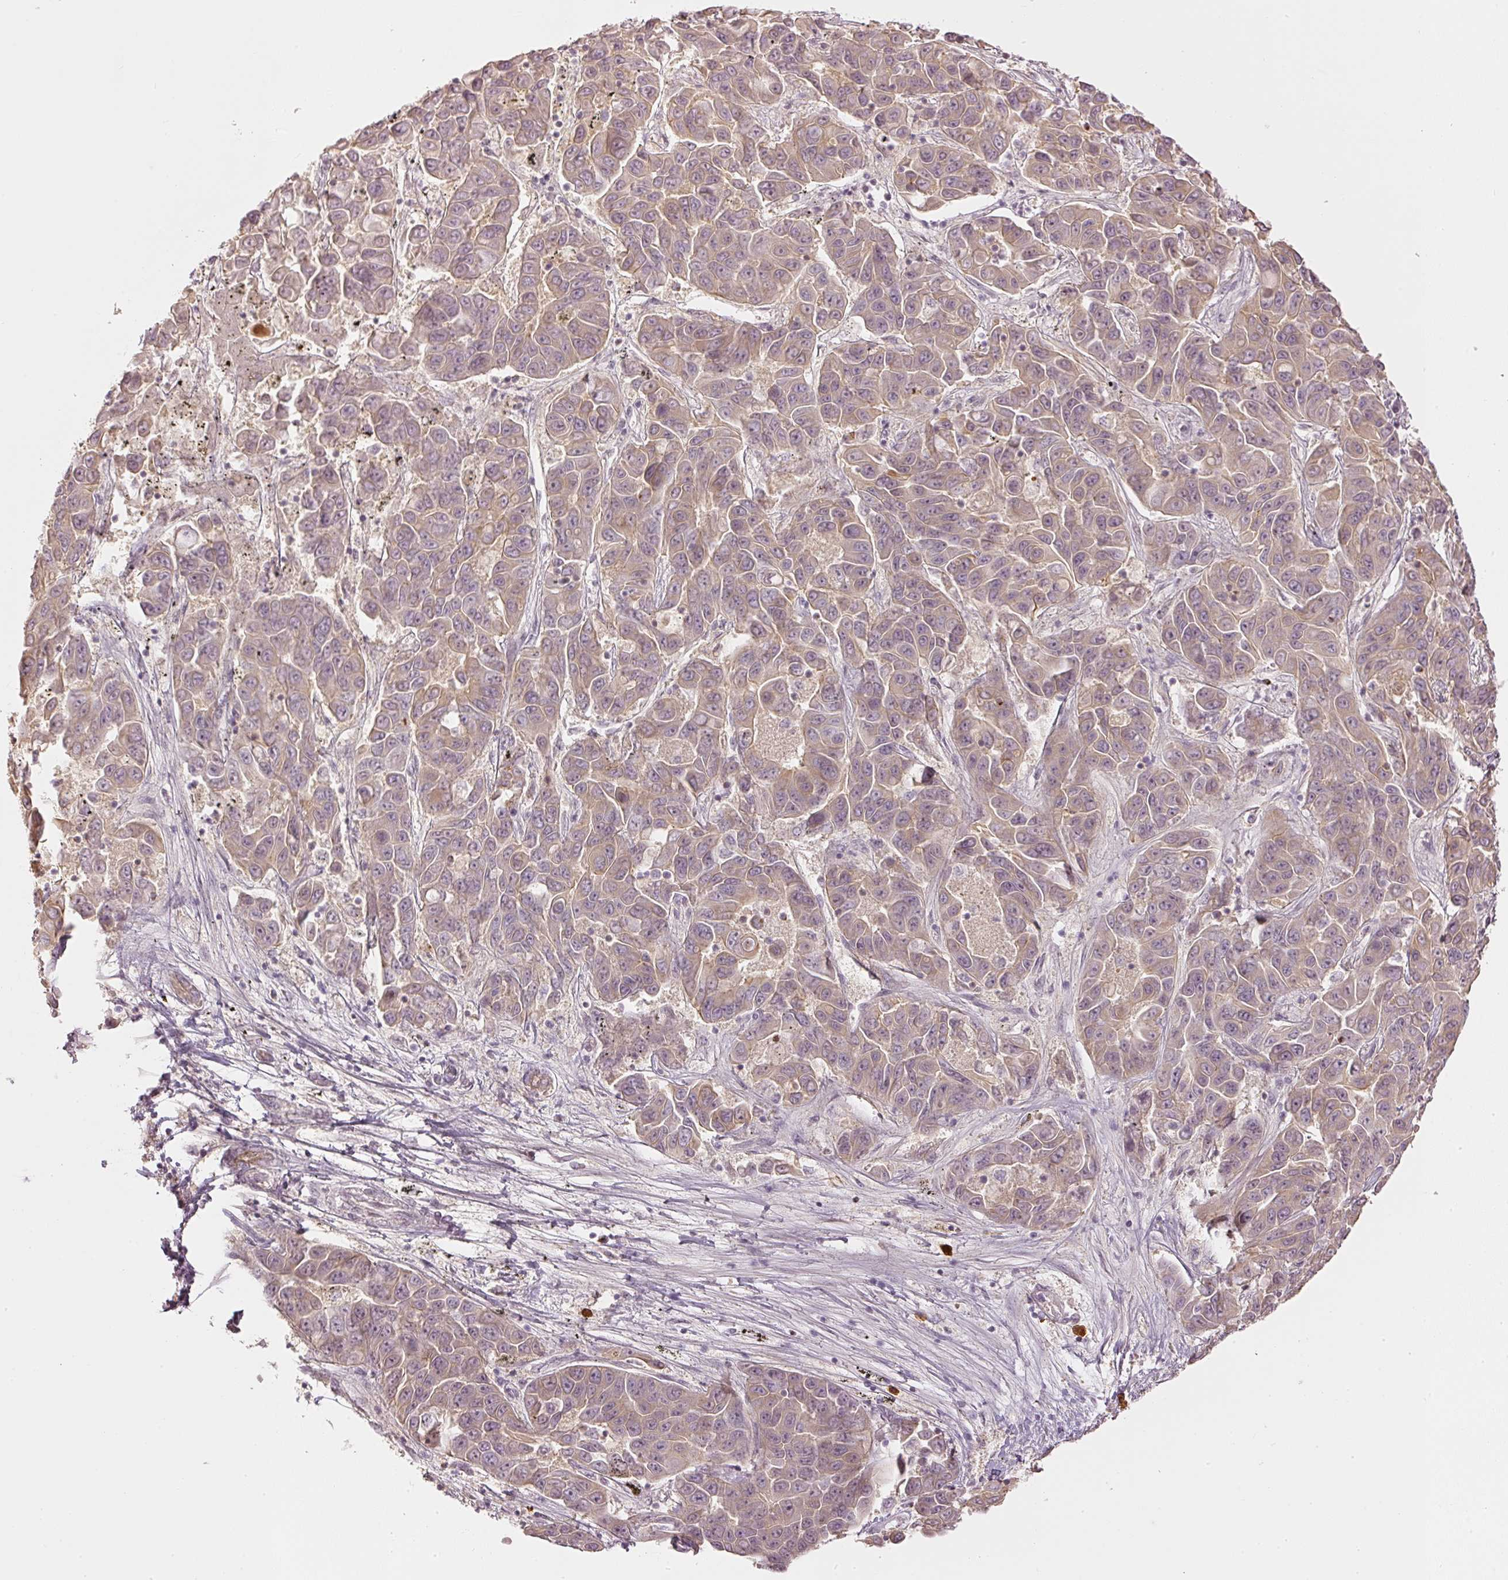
{"staining": {"intensity": "moderate", "quantity": ">75%", "location": "cytoplasmic/membranous"}, "tissue": "liver cancer", "cell_type": "Tumor cells", "image_type": "cancer", "snomed": [{"axis": "morphology", "description": "Cholangiocarcinoma"}, {"axis": "topography", "description": "Liver"}], "caption": "Immunohistochemical staining of cholangiocarcinoma (liver) exhibits medium levels of moderate cytoplasmic/membranous expression in about >75% of tumor cells.", "gene": "GZMA", "patient": {"sex": "female", "age": 52}}